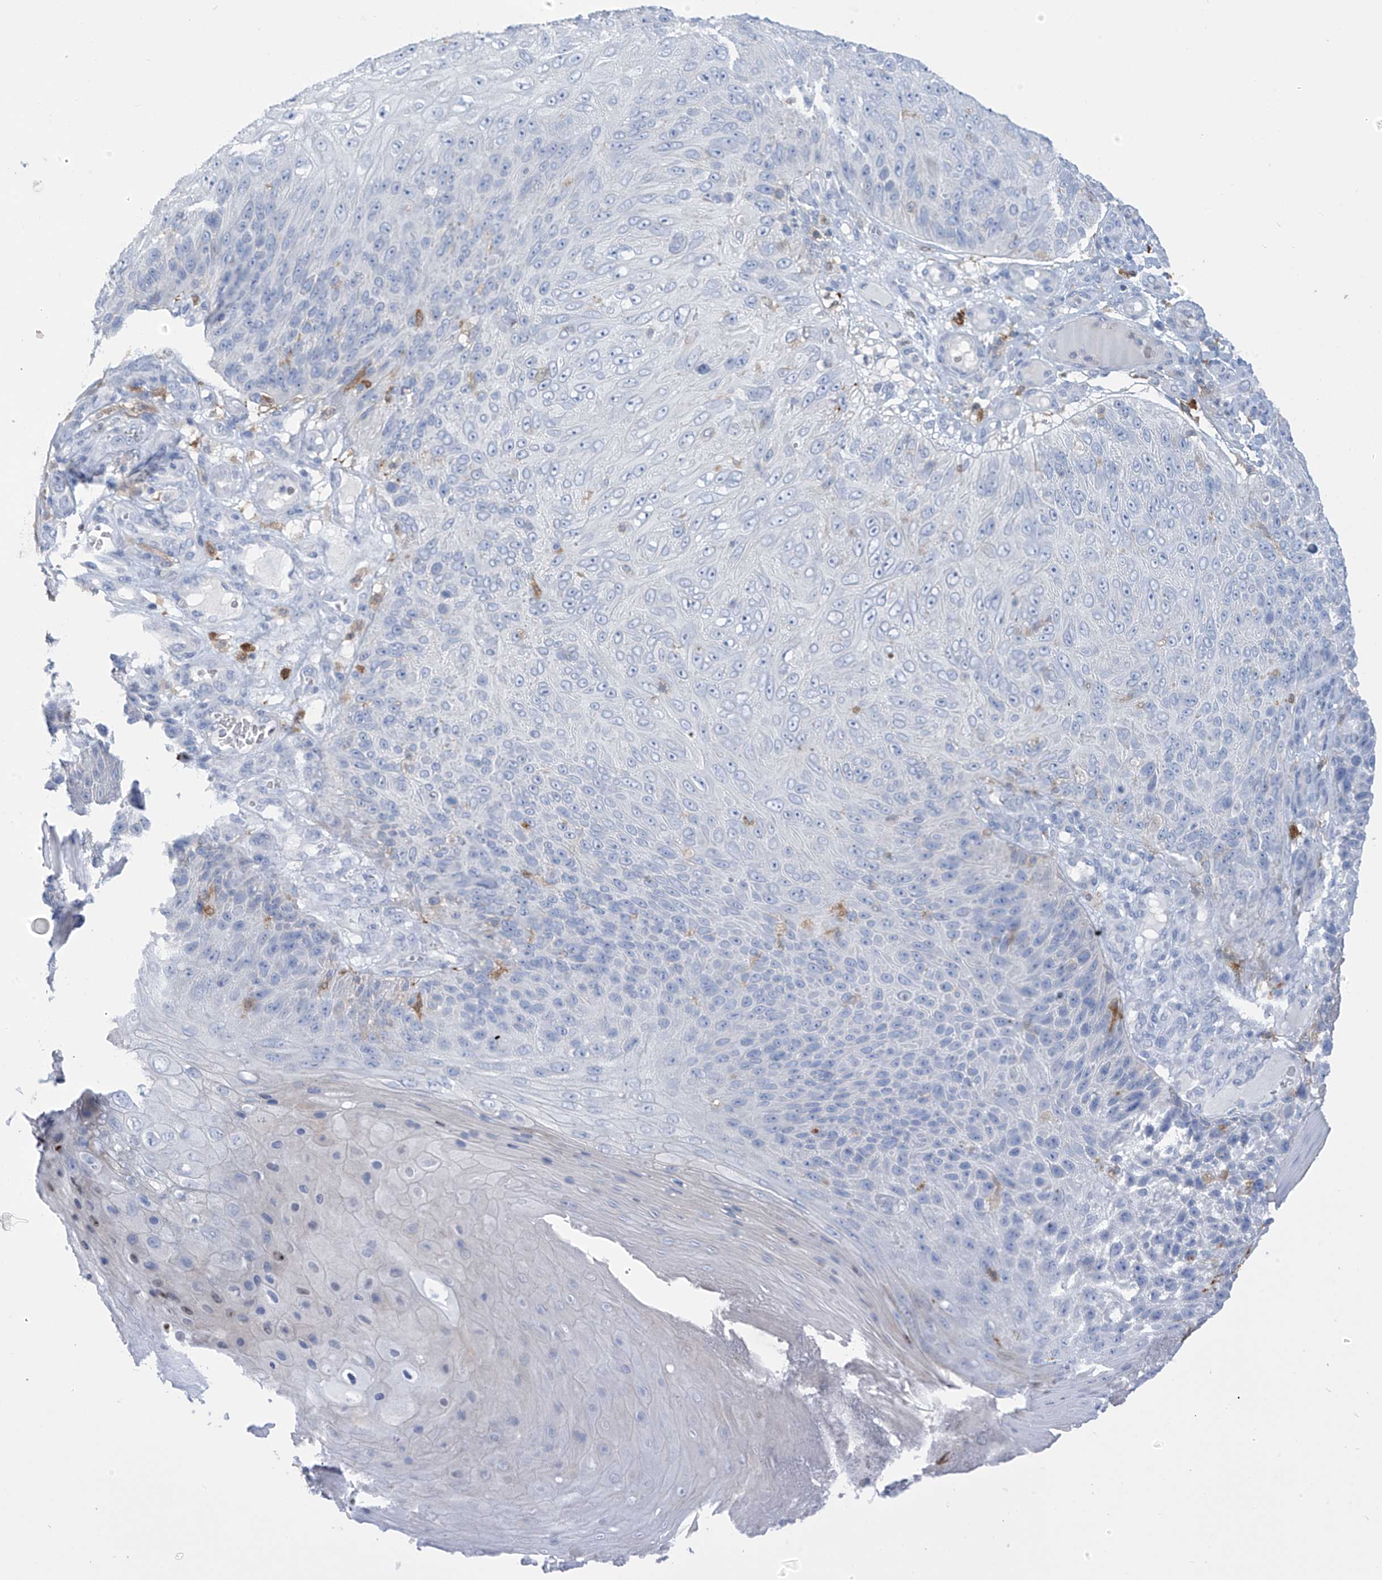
{"staining": {"intensity": "negative", "quantity": "none", "location": "none"}, "tissue": "skin cancer", "cell_type": "Tumor cells", "image_type": "cancer", "snomed": [{"axis": "morphology", "description": "Squamous cell carcinoma, NOS"}, {"axis": "topography", "description": "Skin"}], "caption": "The IHC image has no significant positivity in tumor cells of skin cancer (squamous cell carcinoma) tissue.", "gene": "TRMT2B", "patient": {"sex": "female", "age": 88}}